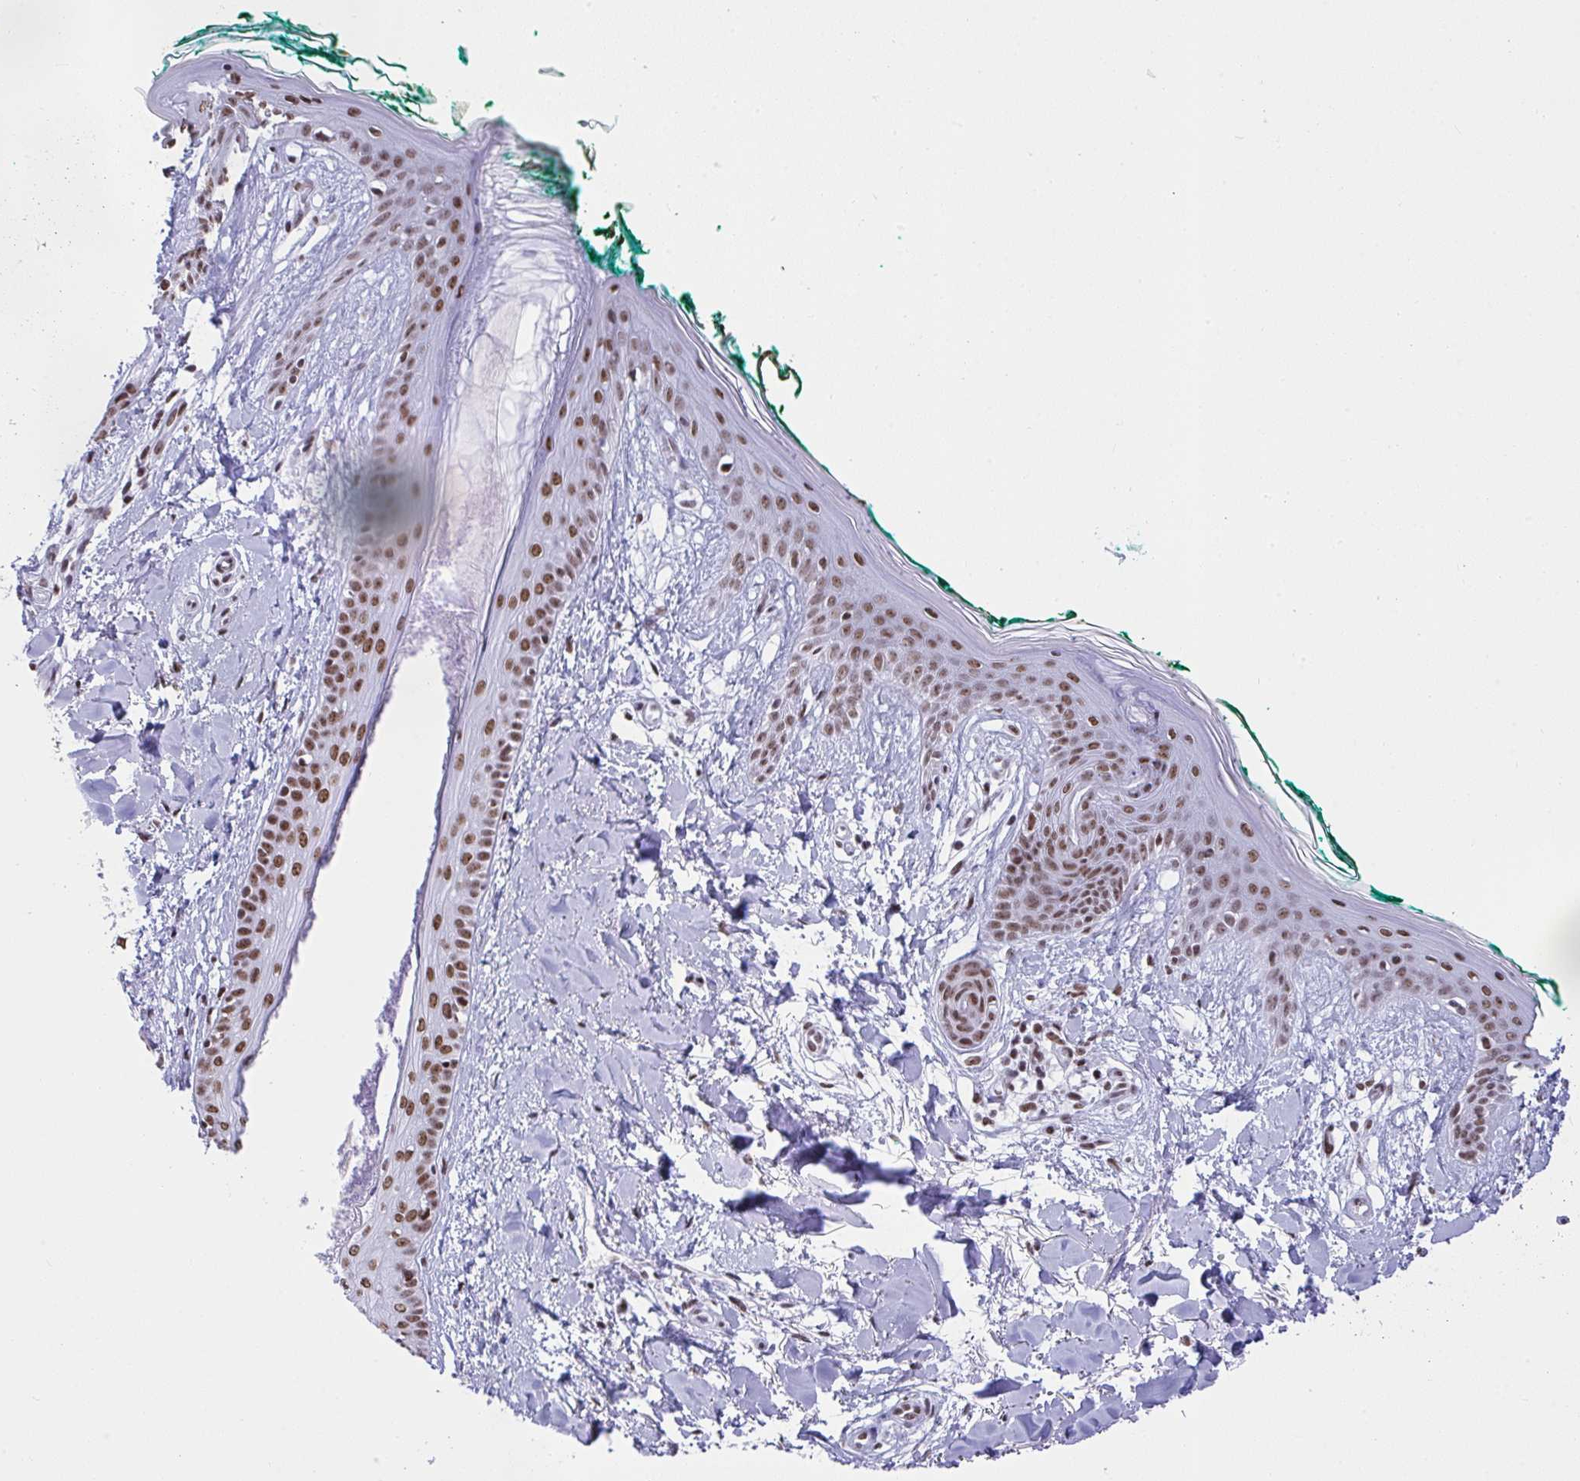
{"staining": {"intensity": "strong", "quantity": "25%-75%", "location": "nuclear"}, "tissue": "skin", "cell_type": "Fibroblasts", "image_type": "normal", "snomed": [{"axis": "morphology", "description": "Normal tissue, NOS"}, {"axis": "topography", "description": "Skin"}], "caption": "Brown immunohistochemical staining in benign human skin shows strong nuclear positivity in about 25%-75% of fibroblasts. Nuclei are stained in blue.", "gene": "DDX52", "patient": {"sex": "female", "age": 34}}